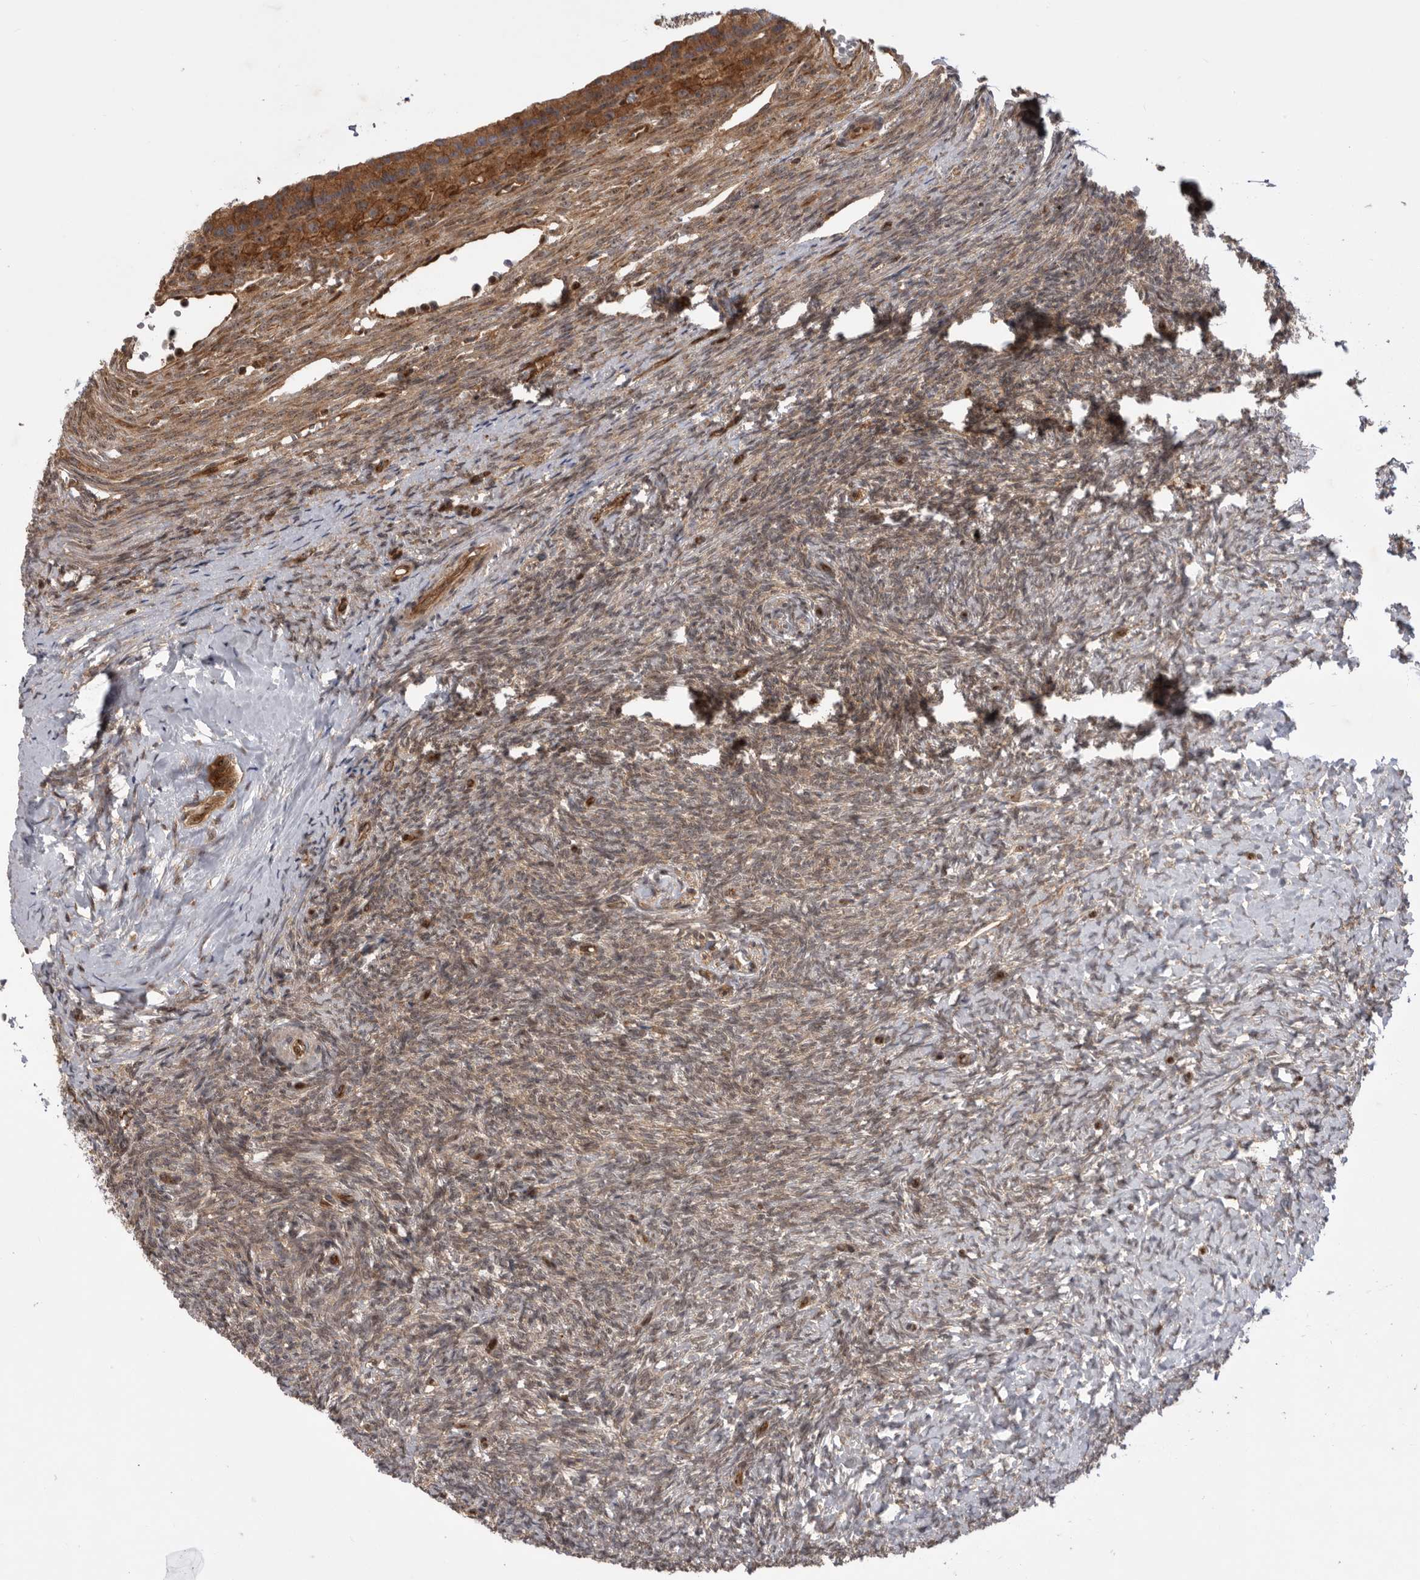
{"staining": {"intensity": "weak", "quantity": ">75%", "location": "cytoplasmic/membranous"}, "tissue": "ovary", "cell_type": "Ovarian stroma cells", "image_type": "normal", "snomed": [{"axis": "morphology", "description": "Normal tissue, NOS"}, {"axis": "topography", "description": "Ovary"}], "caption": "Weak cytoplasmic/membranous expression is identified in about >75% of ovarian stroma cells in normal ovary.", "gene": "DHDDS", "patient": {"sex": "female", "age": 41}}